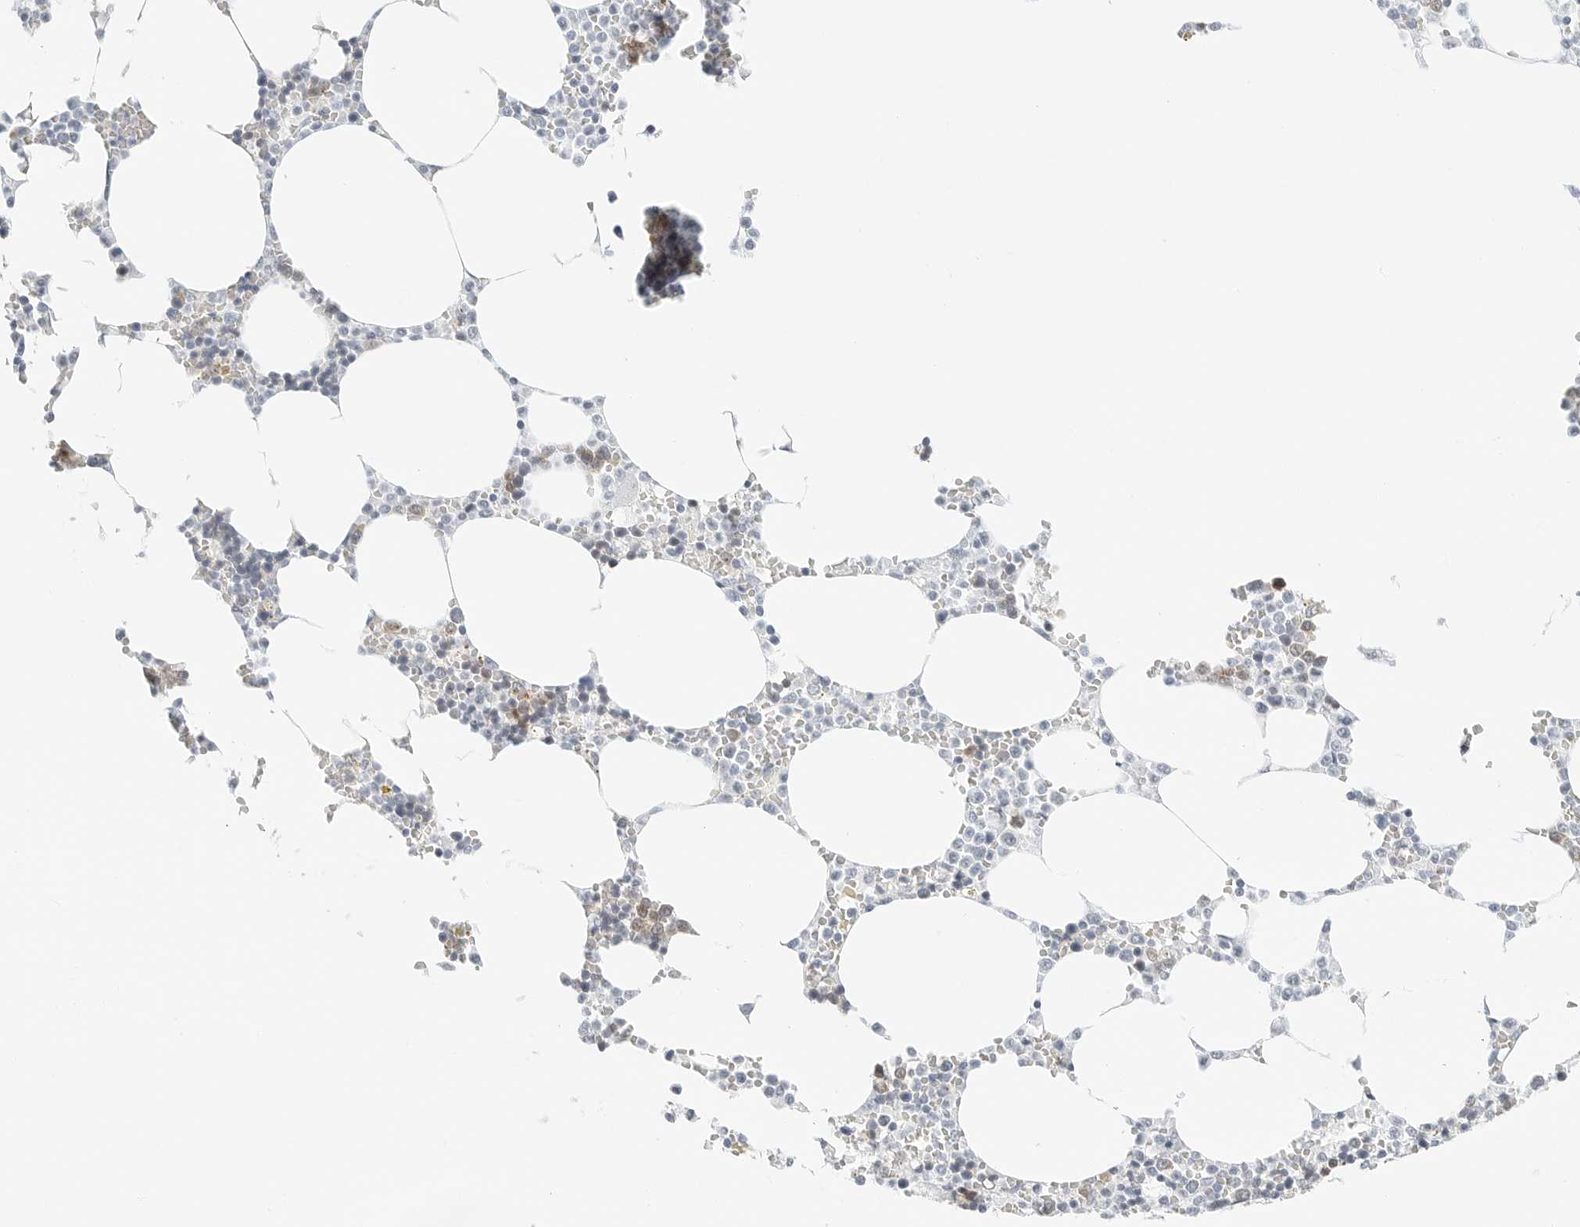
{"staining": {"intensity": "moderate", "quantity": "<25%", "location": "cytoplasmic/membranous"}, "tissue": "bone marrow", "cell_type": "Hematopoietic cells", "image_type": "normal", "snomed": [{"axis": "morphology", "description": "Normal tissue, NOS"}, {"axis": "topography", "description": "Bone marrow"}], "caption": "Bone marrow stained with immunohistochemistry (IHC) shows moderate cytoplasmic/membranous positivity in approximately <25% of hematopoietic cells. (DAB (3,3'-diaminobenzidine) IHC with brightfield microscopy, high magnification).", "gene": "CCSAP", "patient": {"sex": "male", "age": 70}}